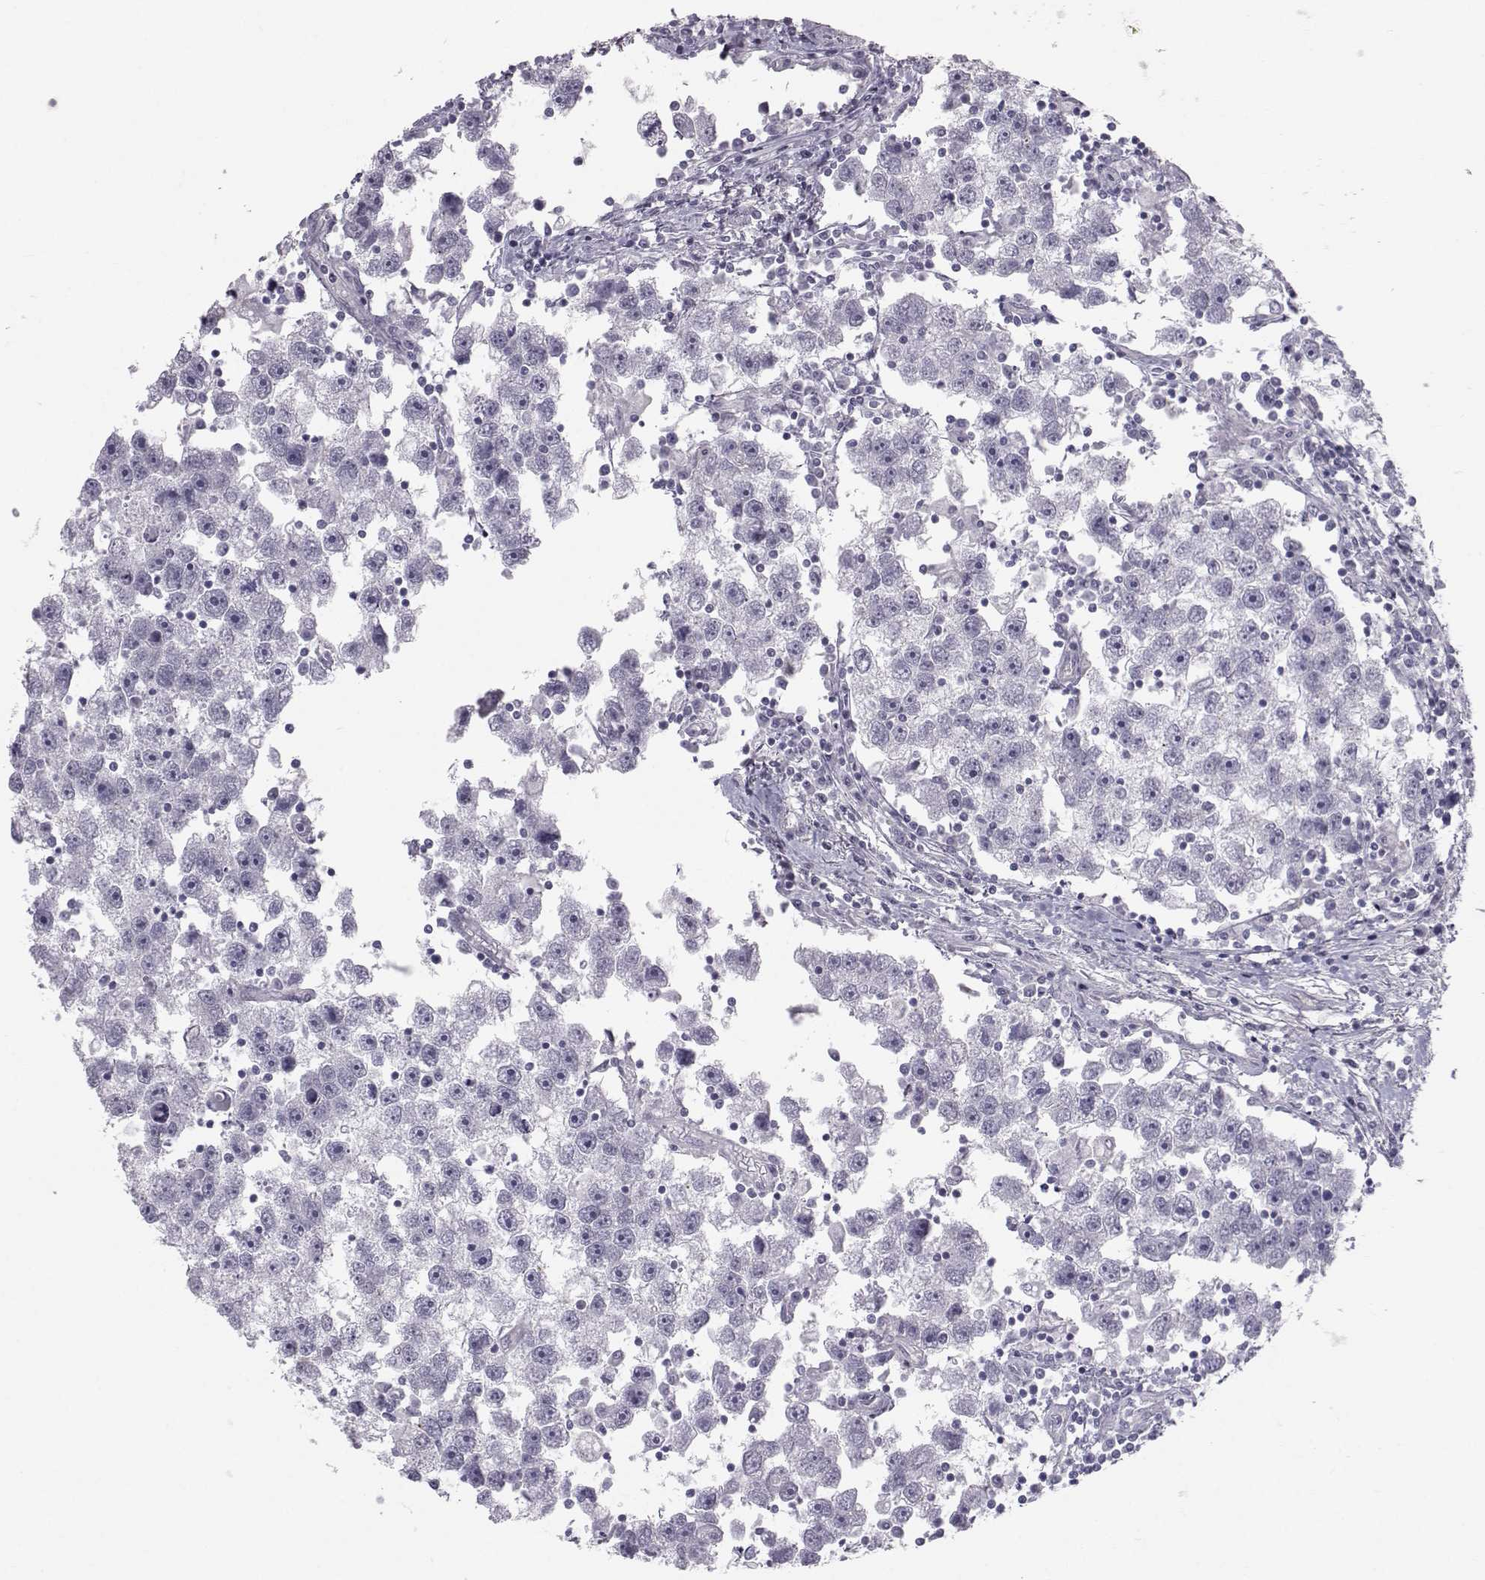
{"staining": {"intensity": "negative", "quantity": "none", "location": "none"}, "tissue": "testis cancer", "cell_type": "Tumor cells", "image_type": "cancer", "snomed": [{"axis": "morphology", "description": "Seminoma, NOS"}, {"axis": "topography", "description": "Testis"}], "caption": "Tumor cells are negative for brown protein staining in seminoma (testis). The staining was performed using DAB (3,3'-diaminobenzidine) to visualize the protein expression in brown, while the nuclei were stained in blue with hematoxylin (Magnification: 20x).", "gene": "GARIN3", "patient": {"sex": "male", "age": 30}}